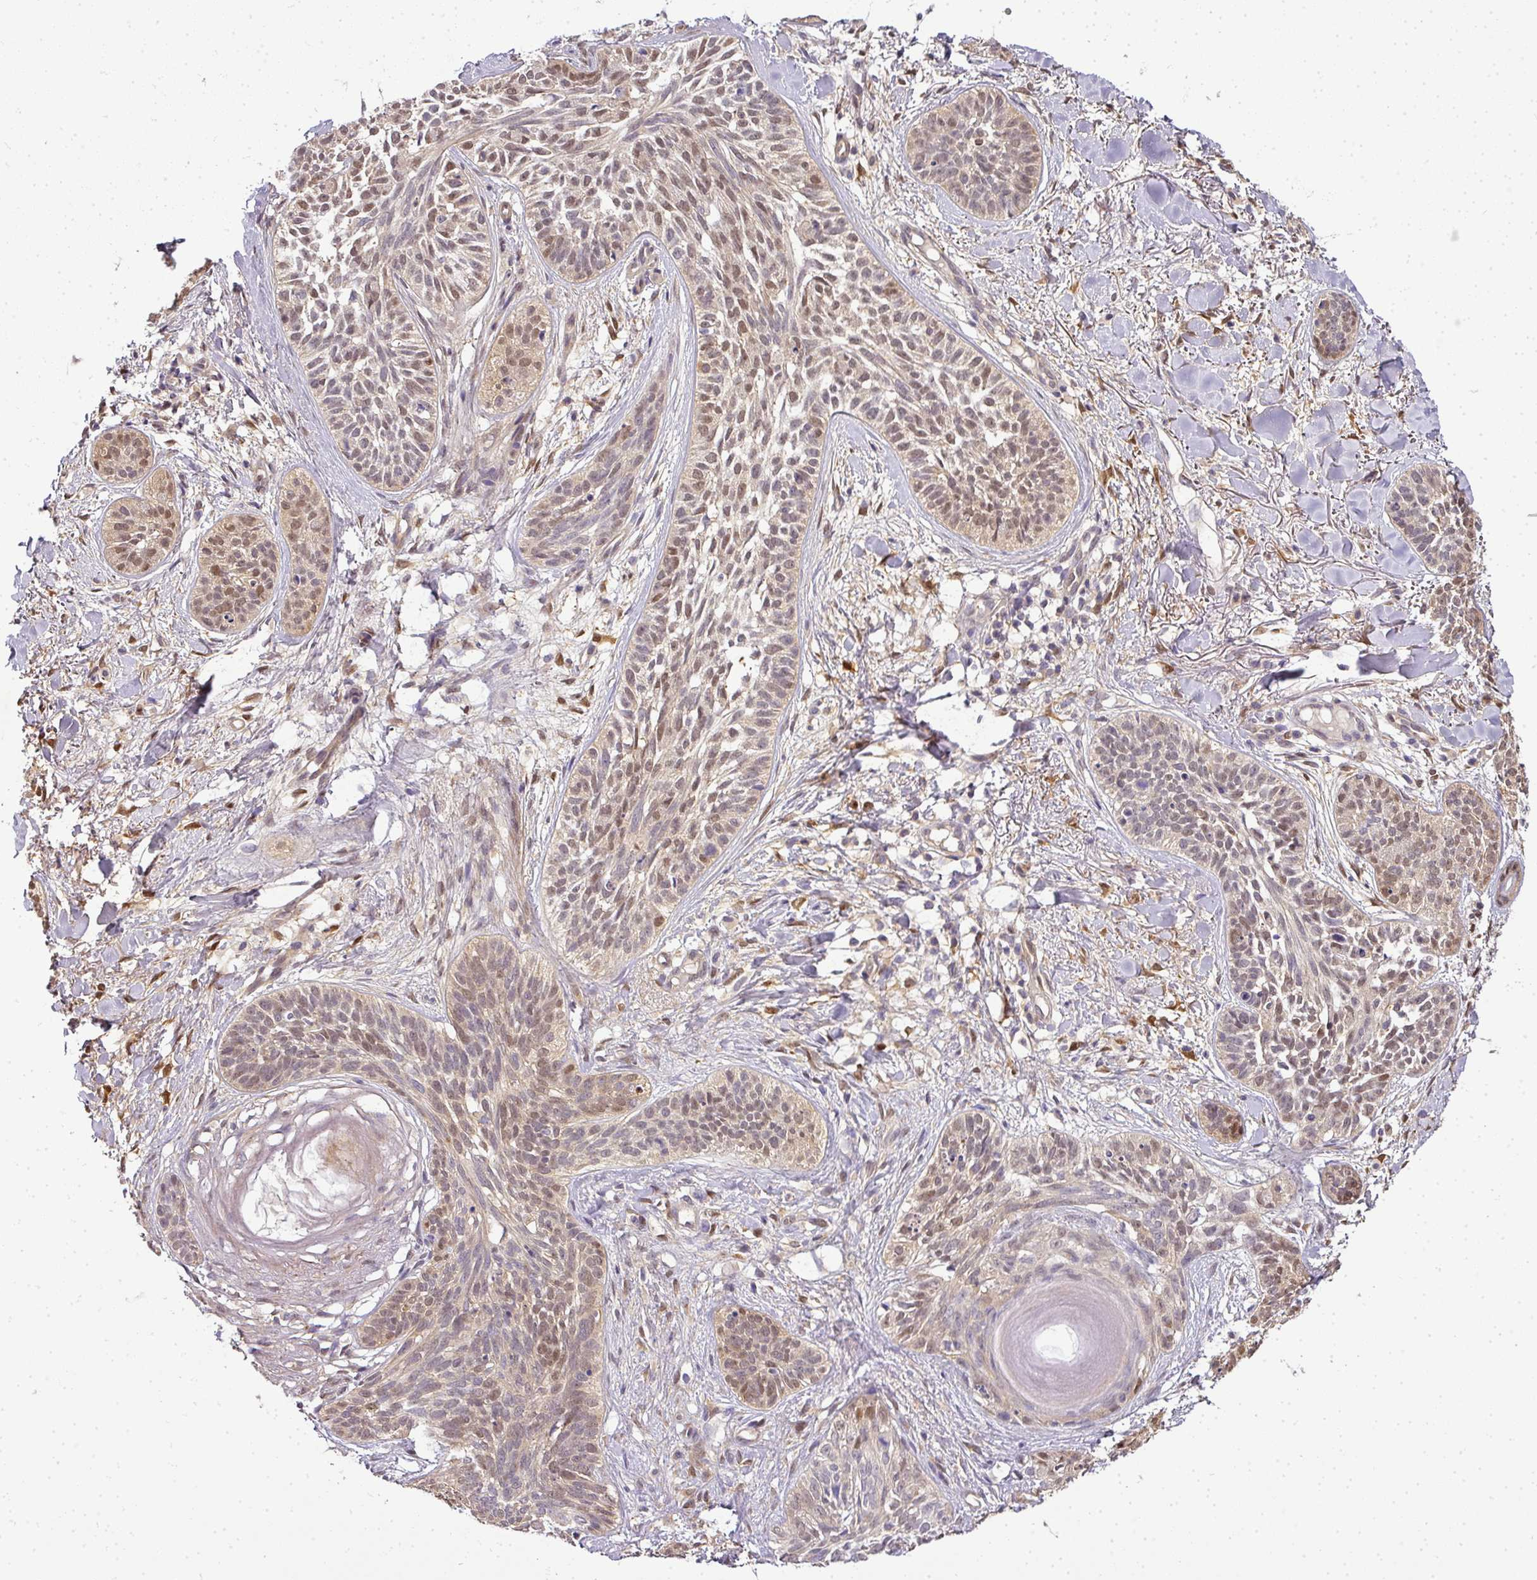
{"staining": {"intensity": "moderate", "quantity": ">75%", "location": "nuclear"}, "tissue": "skin cancer", "cell_type": "Tumor cells", "image_type": "cancer", "snomed": [{"axis": "morphology", "description": "Basal cell carcinoma"}, {"axis": "topography", "description": "Skin"}], "caption": "Protein expression by immunohistochemistry demonstrates moderate nuclear staining in approximately >75% of tumor cells in basal cell carcinoma (skin).", "gene": "ADH5", "patient": {"sex": "male", "age": 52}}